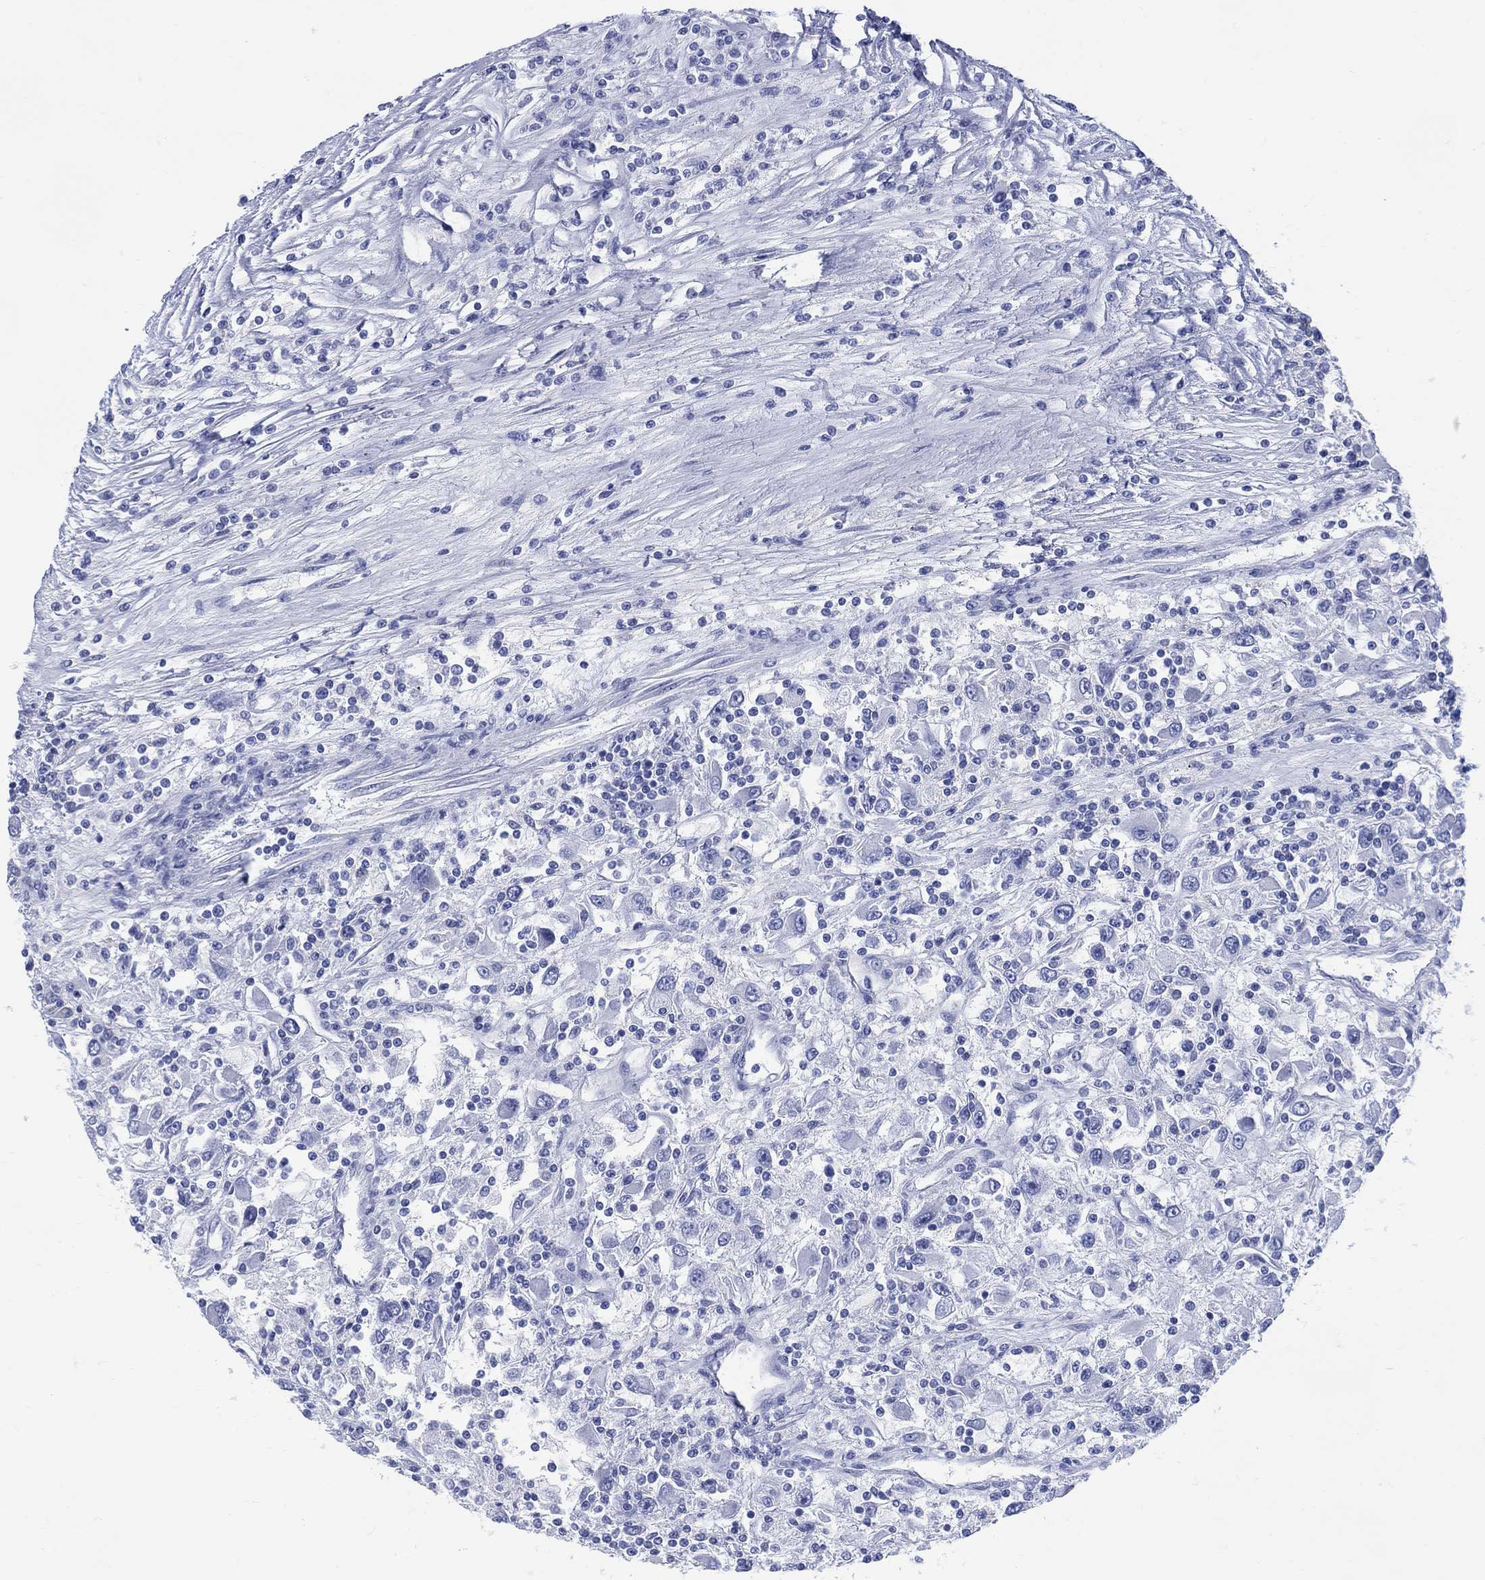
{"staining": {"intensity": "negative", "quantity": "none", "location": "none"}, "tissue": "renal cancer", "cell_type": "Tumor cells", "image_type": "cancer", "snomed": [{"axis": "morphology", "description": "Adenocarcinoma, NOS"}, {"axis": "topography", "description": "Kidney"}], "caption": "Tumor cells are negative for protein expression in human renal adenocarcinoma.", "gene": "DDI1", "patient": {"sex": "female", "age": 67}}